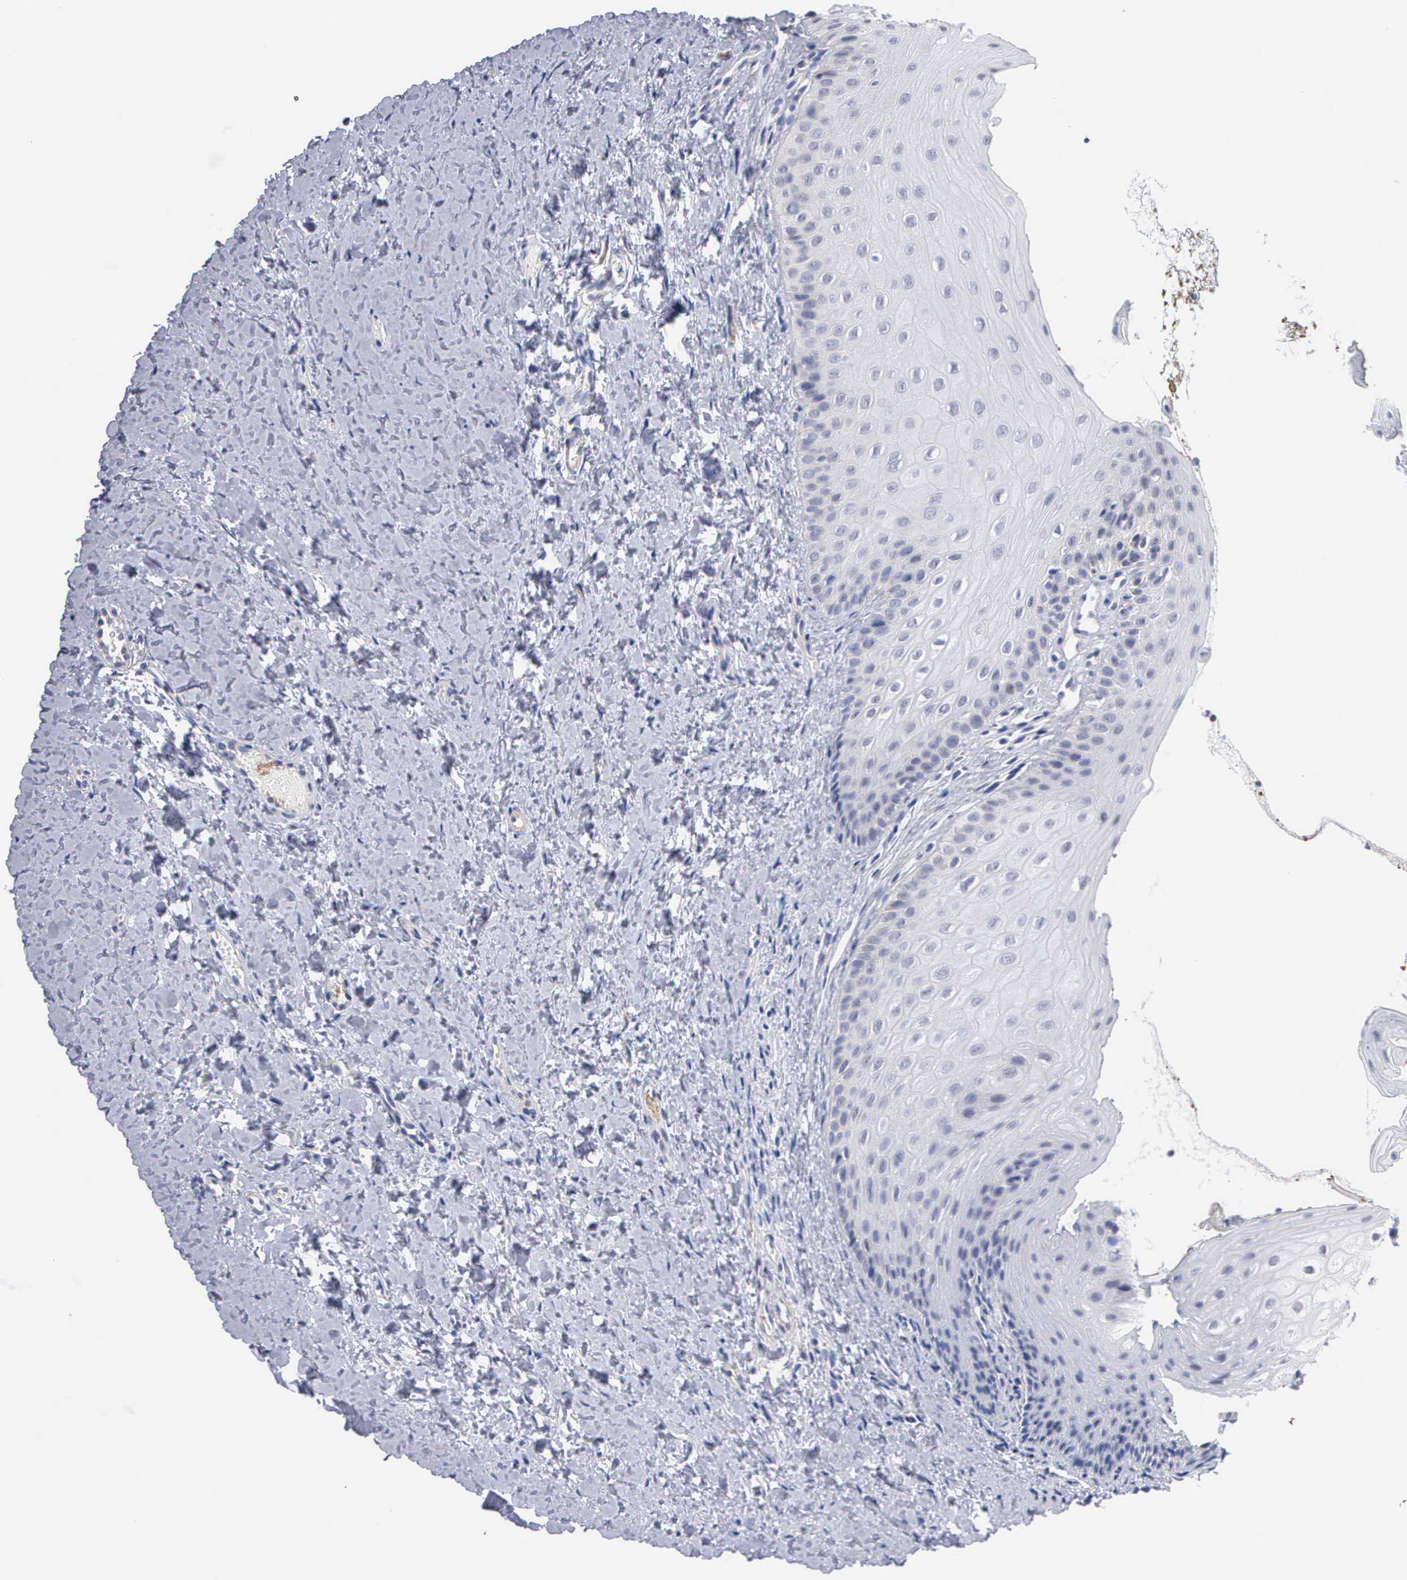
{"staining": {"intensity": "negative", "quantity": "none", "location": "none"}, "tissue": "oral mucosa", "cell_type": "Squamous epithelial cells", "image_type": "normal", "snomed": [{"axis": "morphology", "description": "Normal tissue, NOS"}, {"axis": "topography", "description": "Oral tissue"}], "caption": "Immunohistochemistry histopathology image of normal human oral mucosa stained for a protein (brown), which demonstrates no staining in squamous epithelial cells.", "gene": "ELFN2", "patient": {"sex": "female", "age": 23}}